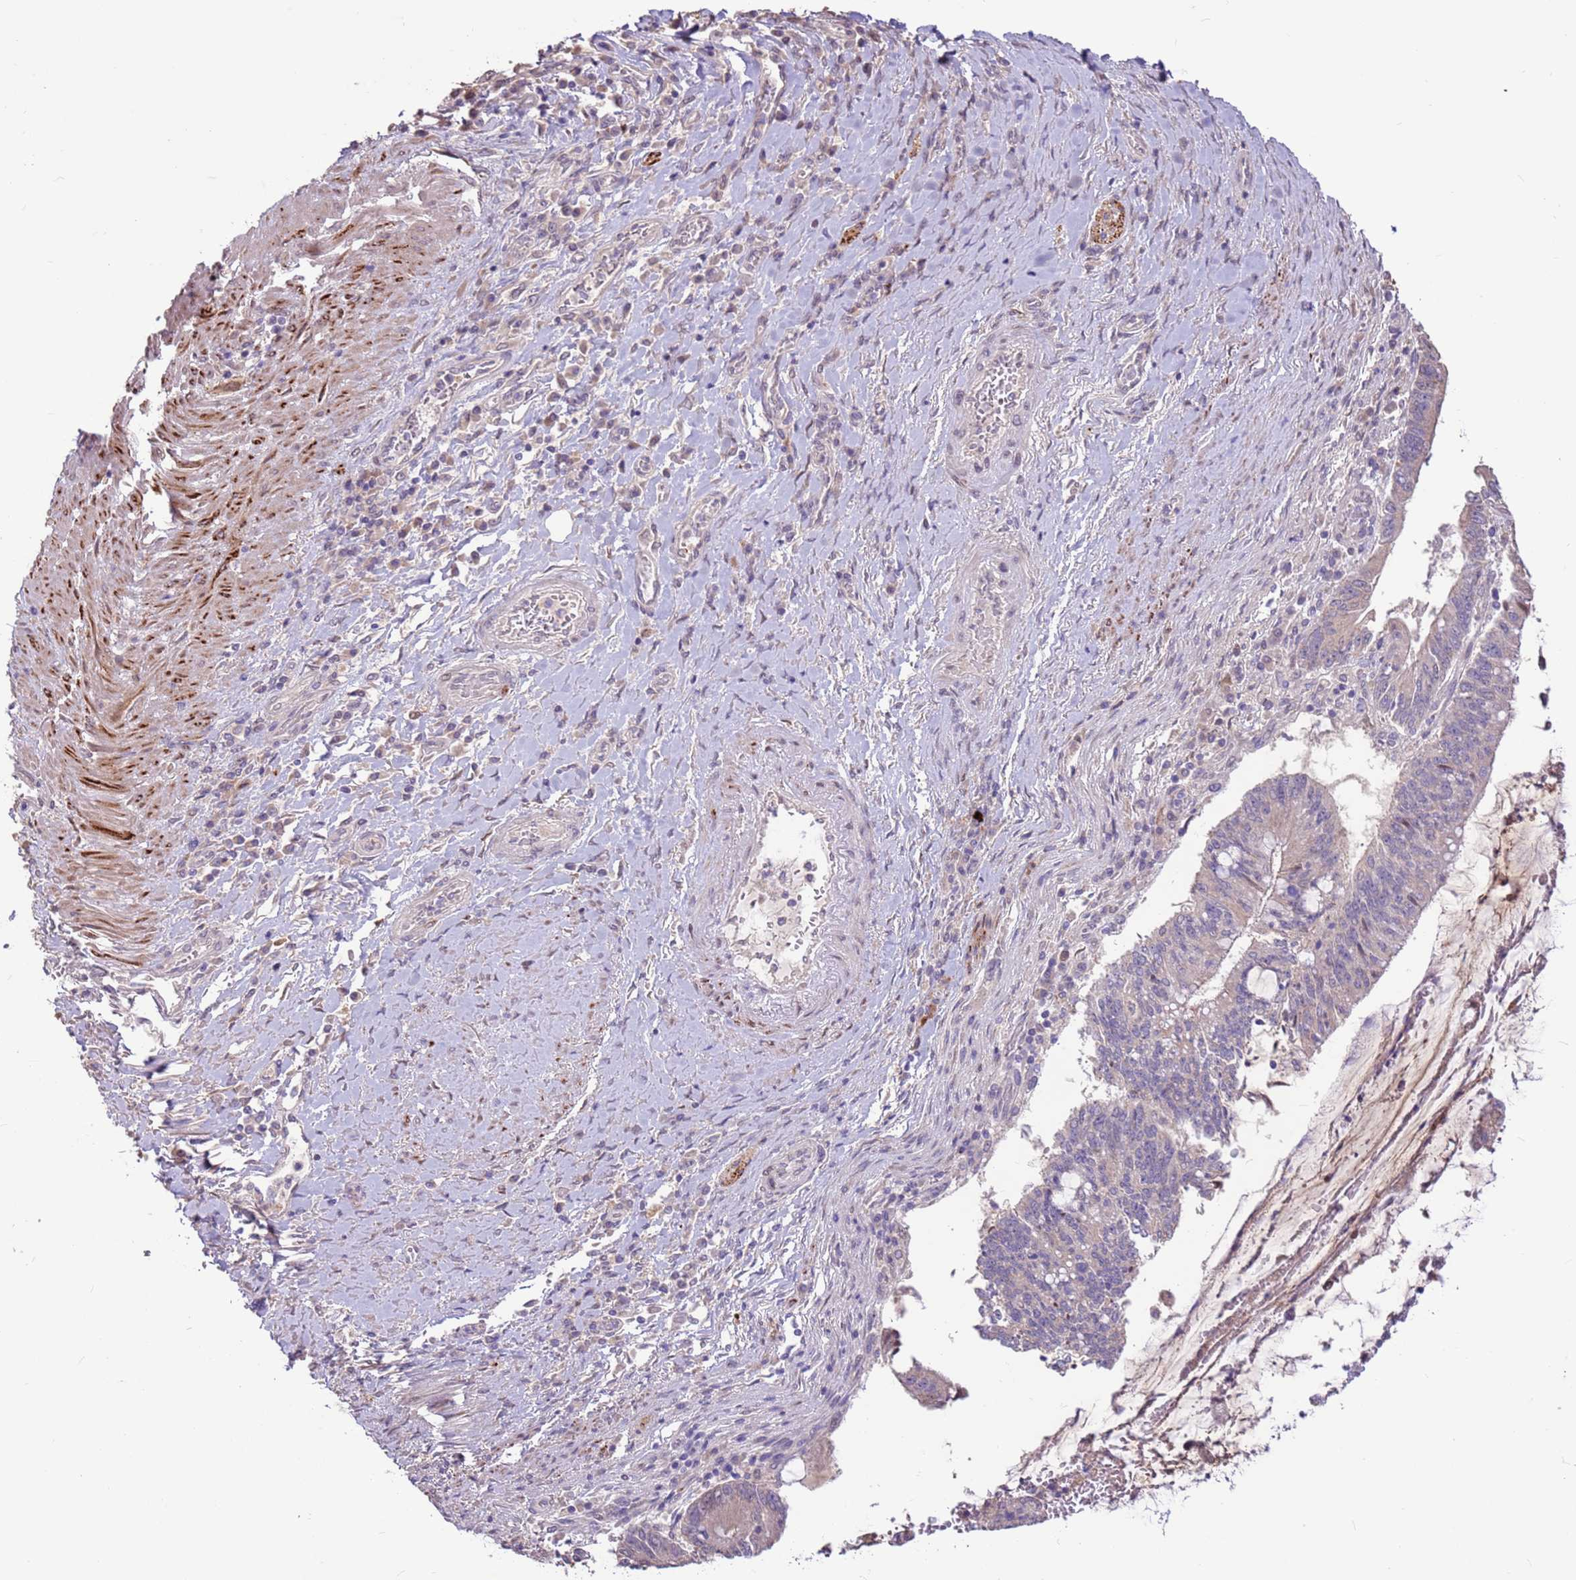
{"staining": {"intensity": "negative", "quantity": "none", "location": "none"}, "tissue": "pancreatic cancer", "cell_type": "Tumor cells", "image_type": "cancer", "snomed": [{"axis": "morphology", "description": "Adenocarcinoma, NOS"}, {"axis": "topography", "description": "Pancreas"}], "caption": "Photomicrograph shows no significant protein positivity in tumor cells of pancreatic adenocarcinoma.", "gene": "LGI4", "patient": {"sex": "female", "age": 50}}